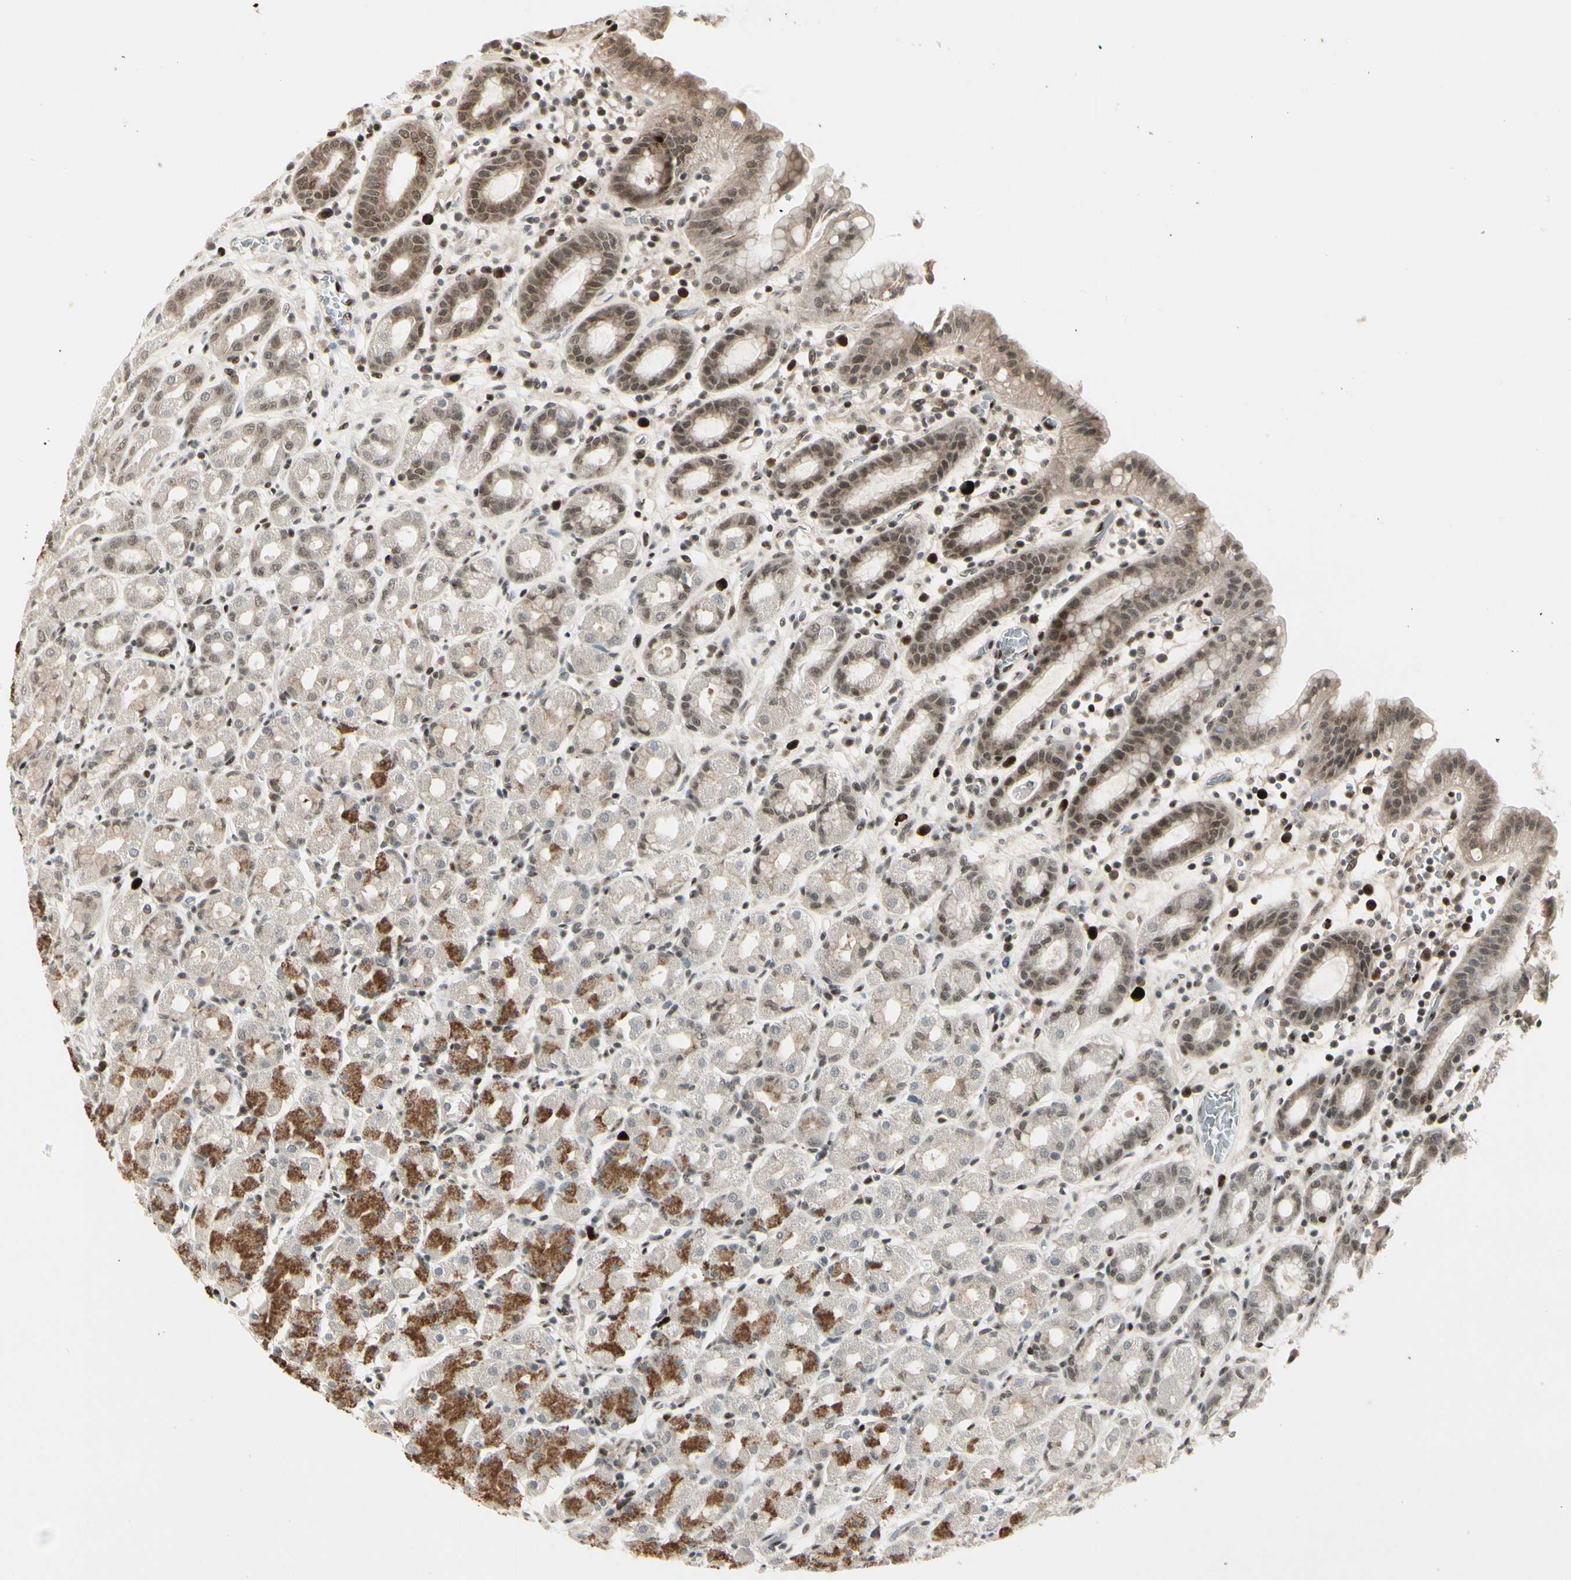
{"staining": {"intensity": "strong", "quantity": "<25%", "location": "cytoplasmic/membranous,nuclear"}, "tissue": "stomach", "cell_type": "Glandular cells", "image_type": "normal", "snomed": [{"axis": "morphology", "description": "Normal tissue, NOS"}, {"axis": "topography", "description": "Stomach, upper"}], "caption": "A medium amount of strong cytoplasmic/membranous,nuclear expression is identified in approximately <25% of glandular cells in benign stomach.", "gene": "FOXJ2", "patient": {"sex": "male", "age": 68}}